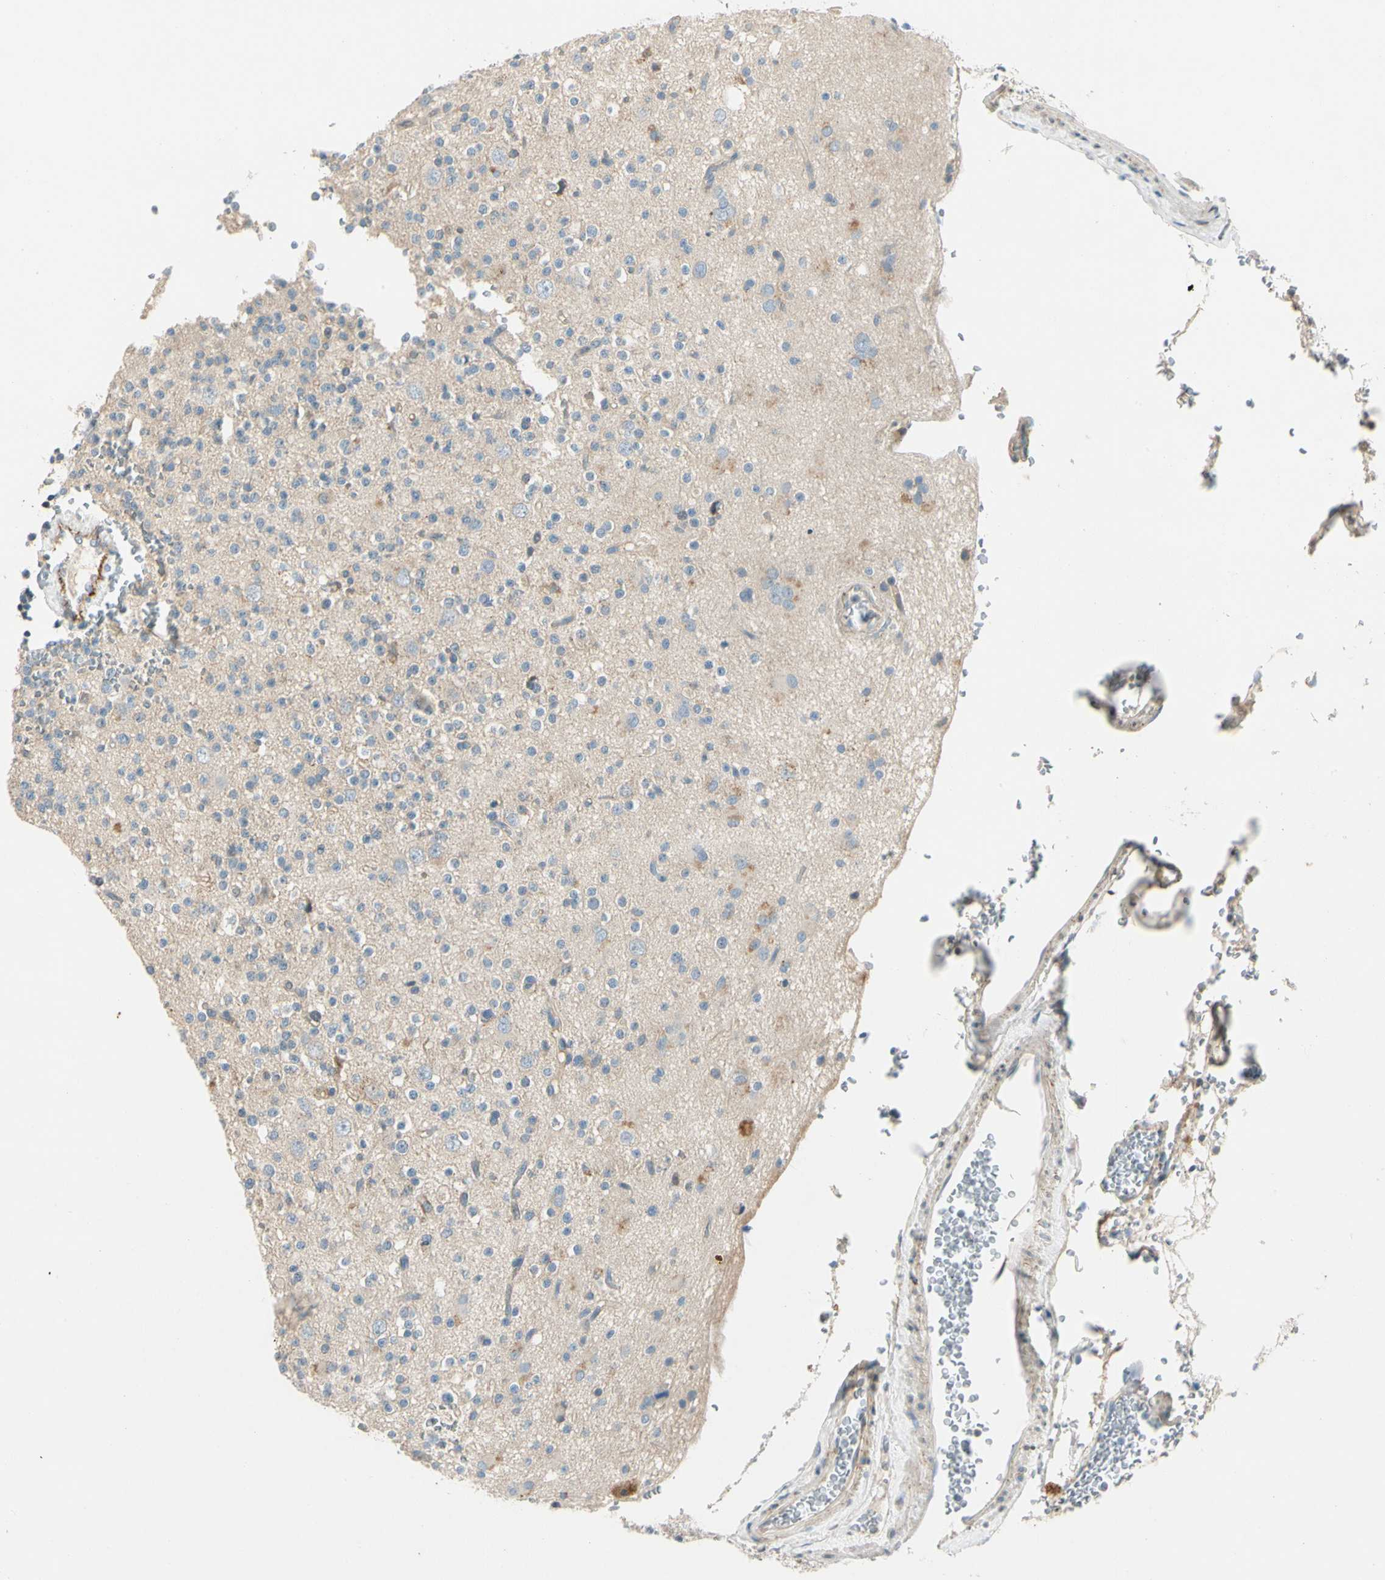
{"staining": {"intensity": "weak", "quantity": "<25%", "location": "cytoplasmic/membranous"}, "tissue": "glioma", "cell_type": "Tumor cells", "image_type": "cancer", "snomed": [{"axis": "morphology", "description": "Glioma, malignant, High grade"}, {"axis": "topography", "description": "Brain"}], "caption": "A photomicrograph of human glioma is negative for staining in tumor cells.", "gene": "CDH6", "patient": {"sex": "male", "age": 47}}